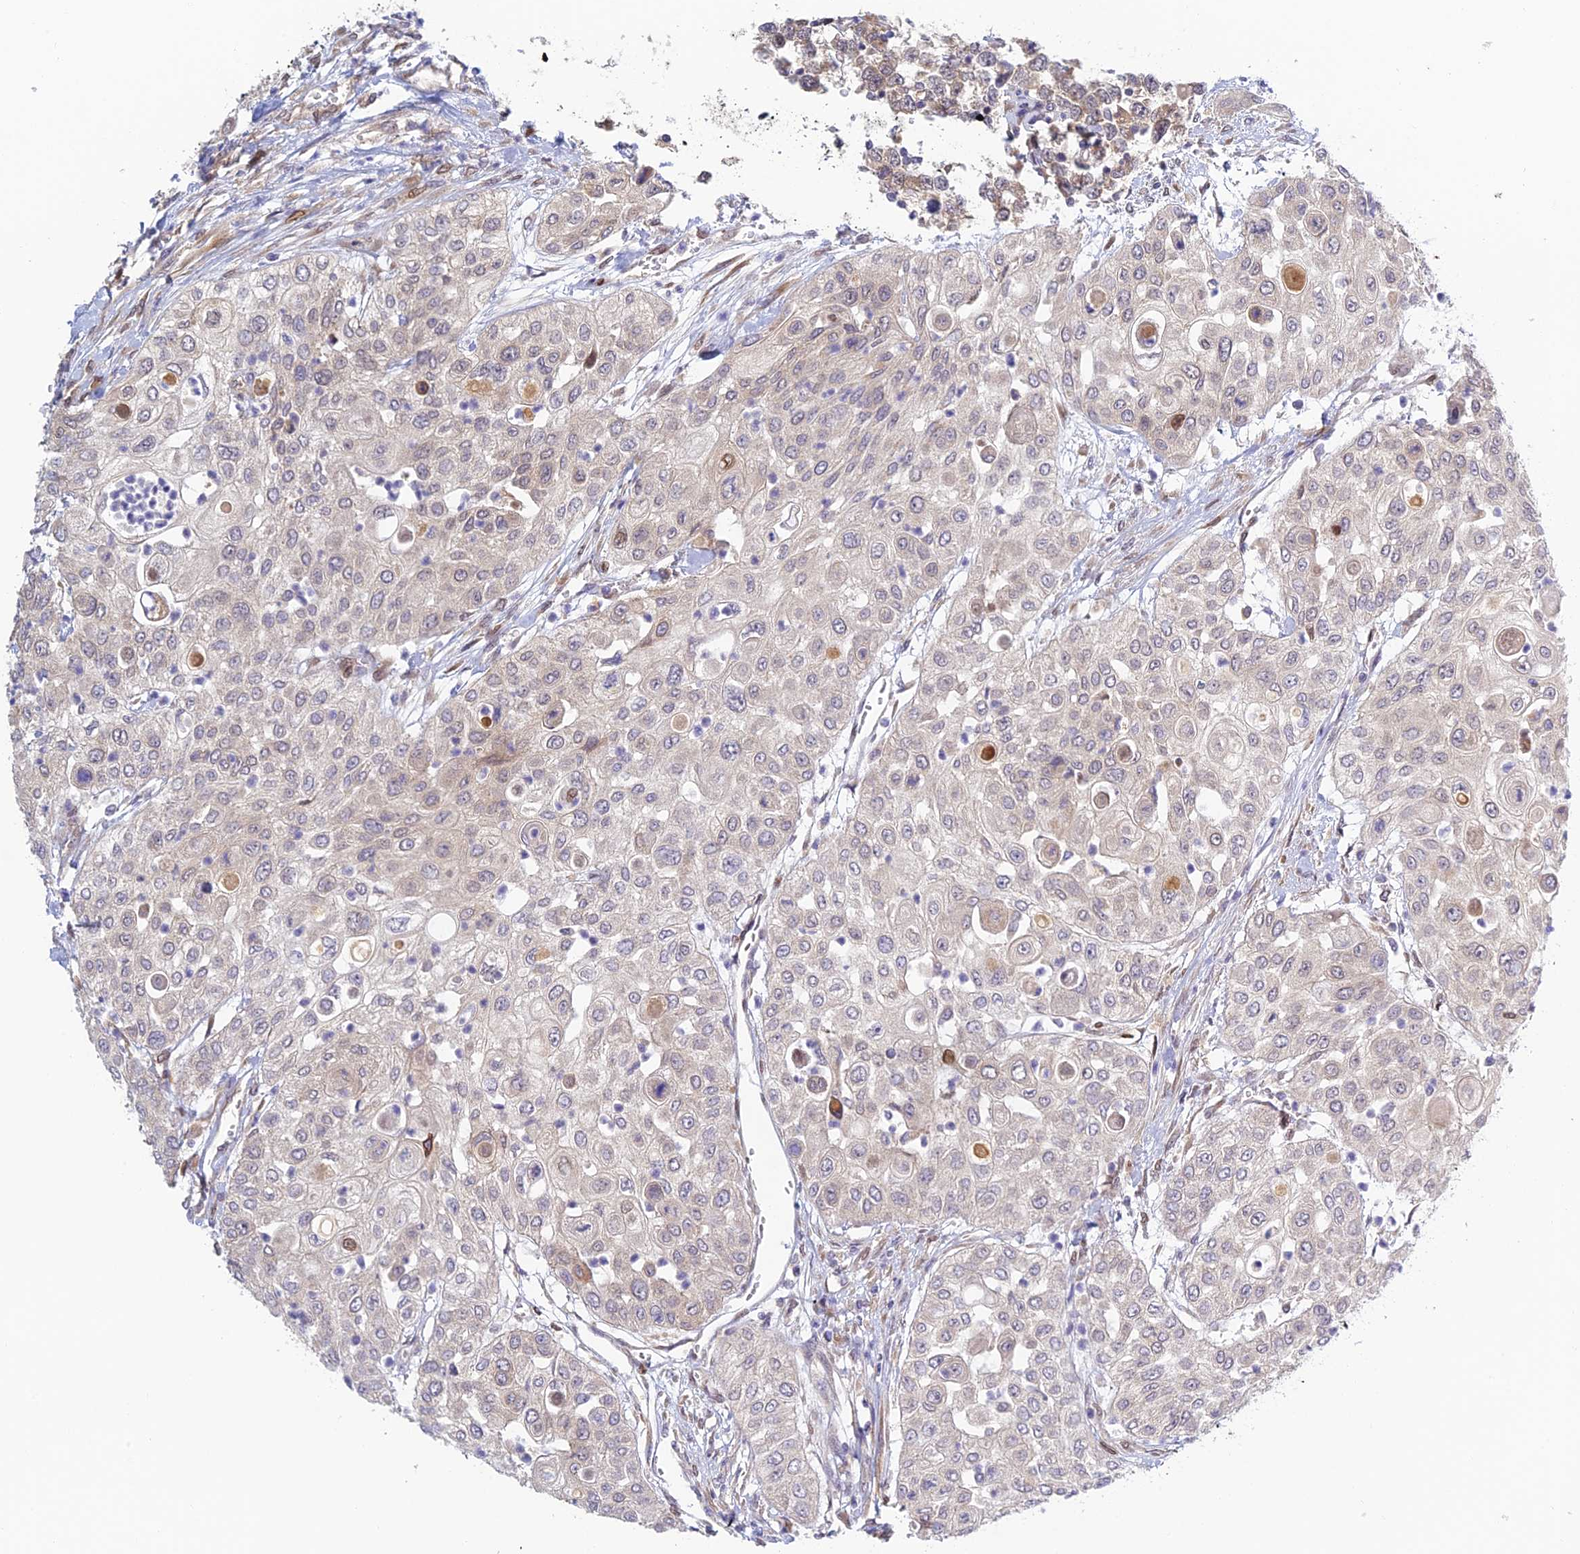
{"staining": {"intensity": "negative", "quantity": "none", "location": "none"}, "tissue": "urothelial cancer", "cell_type": "Tumor cells", "image_type": "cancer", "snomed": [{"axis": "morphology", "description": "Urothelial carcinoma, High grade"}, {"axis": "topography", "description": "Urinary bladder"}], "caption": "Tumor cells are negative for brown protein staining in urothelial cancer.", "gene": "SKIC8", "patient": {"sex": "female", "age": 79}}